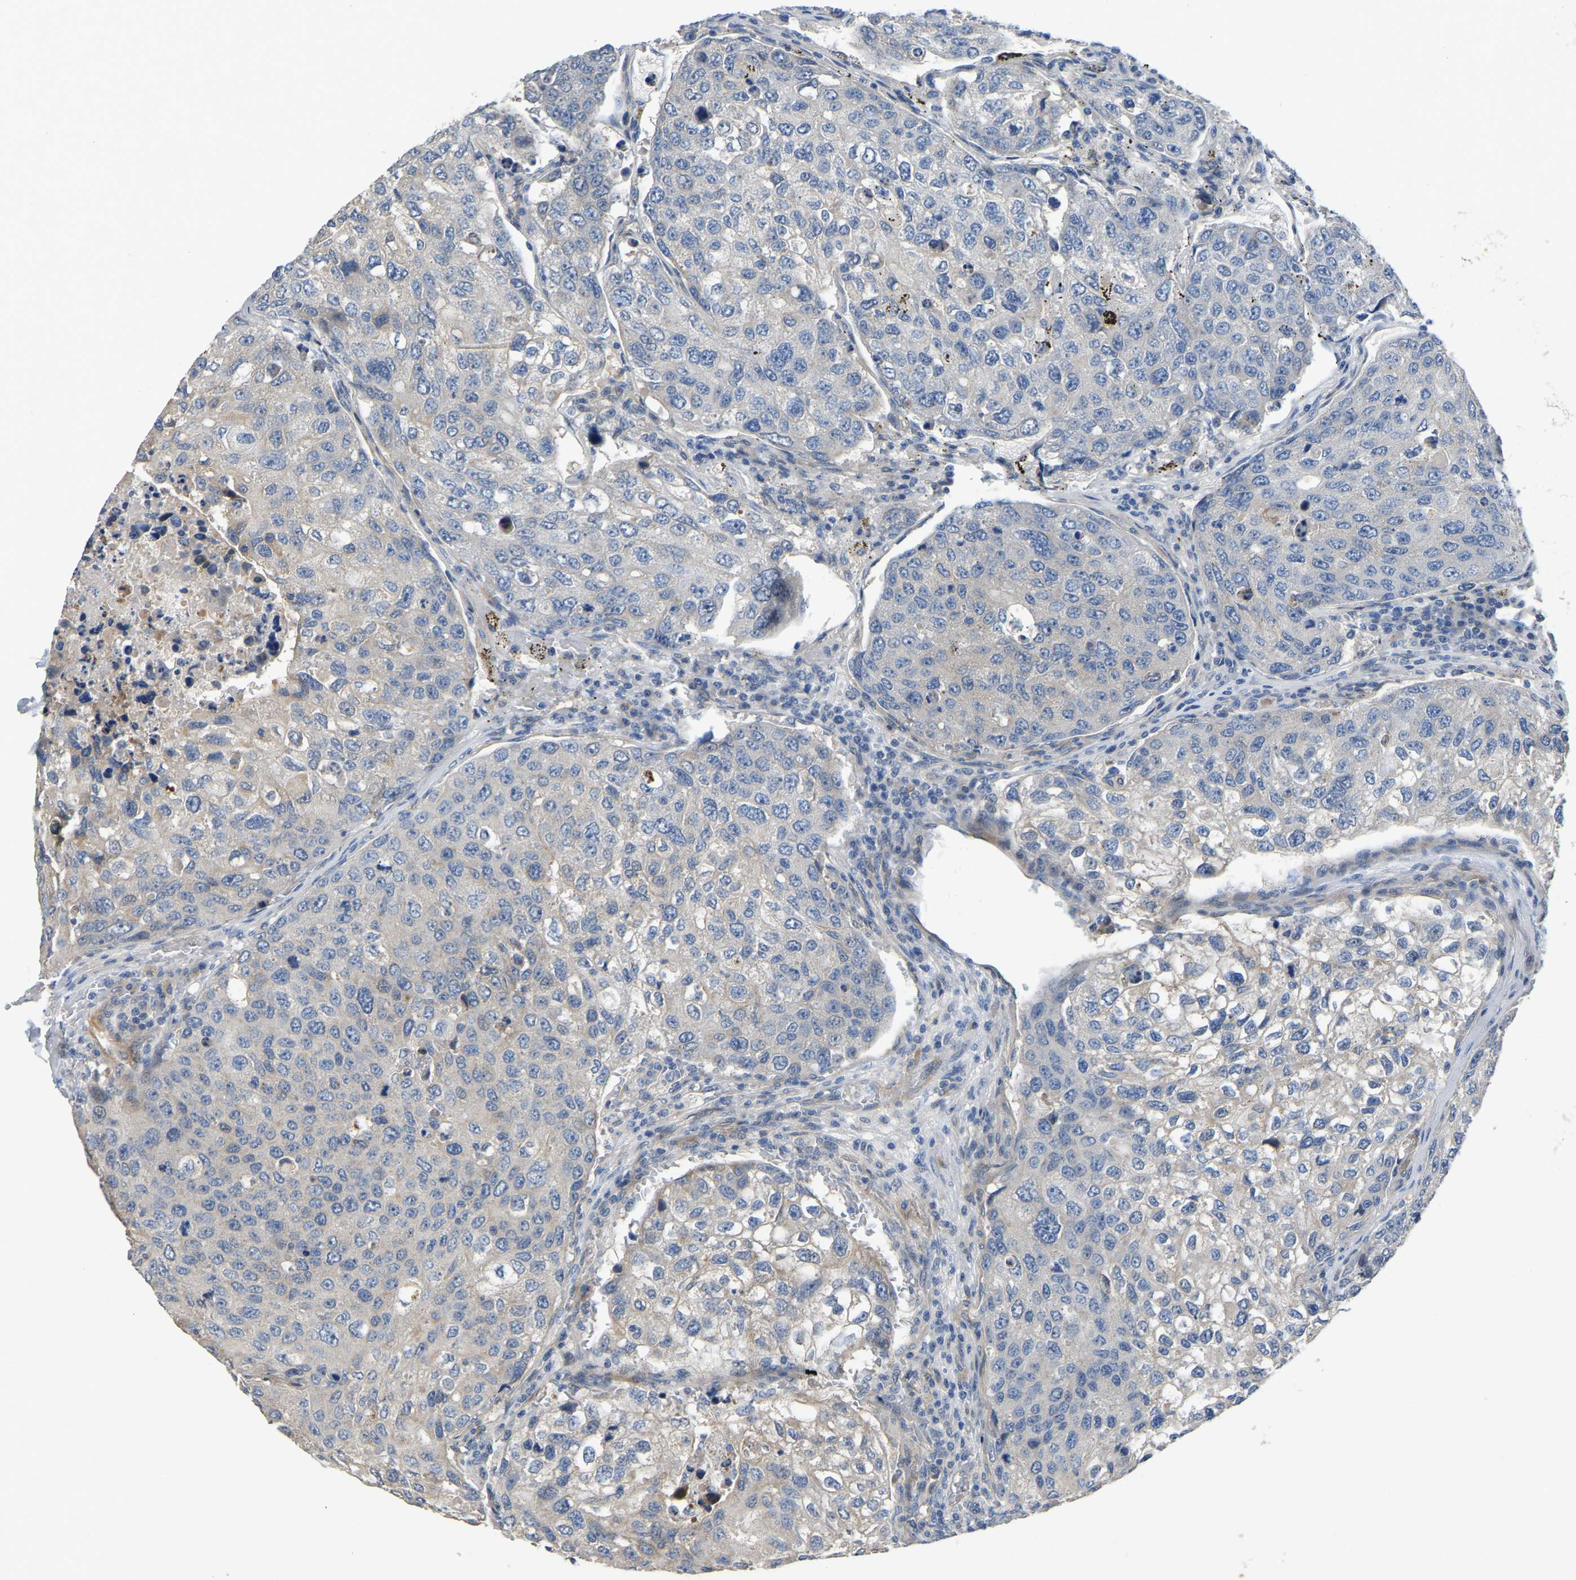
{"staining": {"intensity": "negative", "quantity": "none", "location": "none"}, "tissue": "urothelial cancer", "cell_type": "Tumor cells", "image_type": "cancer", "snomed": [{"axis": "morphology", "description": "Urothelial carcinoma, High grade"}, {"axis": "topography", "description": "Lymph node"}, {"axis": "topography", "description": "Urinary bladder"}], "caption": "The photomicrograph displays no staining of tumor cells in urothelial carcinoma (high-grade).", "gene": "HIGD2B", "patient": {"sex": "male", "age": 51}}